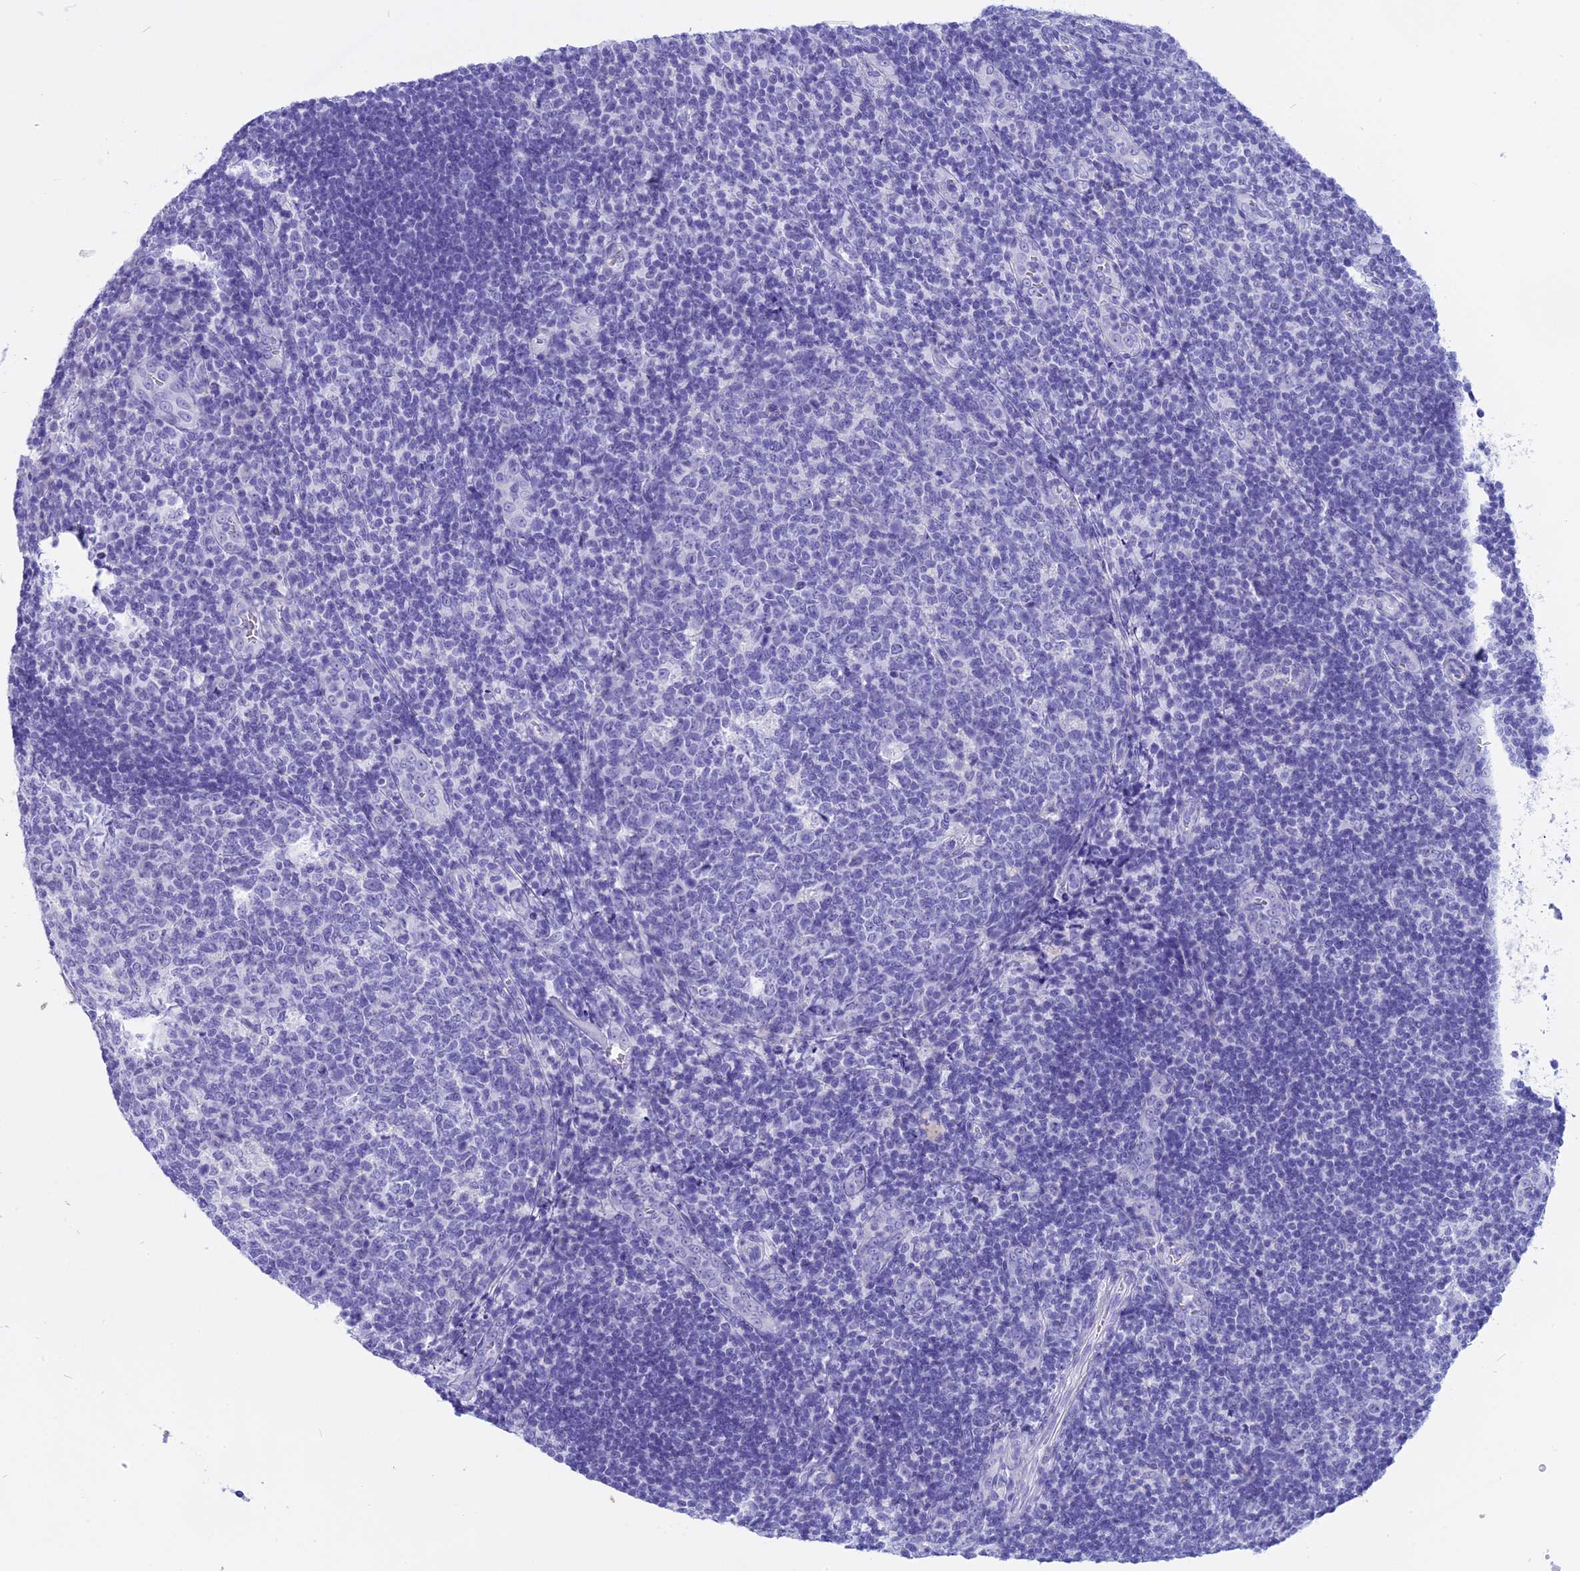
{"staining": {"intensity": "negative", "quantity": "none", "location": "none"}, "tissue": "tonsil", "cell_type": "Germinal center cells", "image_type": "normal", "snomed": [{"axis": "morphology", "description": "Normal tissue, NOS"}, {"axis": "topography", "description": "Tonsil"}], "caption": "DAB immunohistochemical staining of benign human tonsil demonstrates no significant positivity in germinal center cells. (Immunohistochemistry, brightfield microscopy, high magnification).", "gene": "ISCA1", "patient": {"sex": "male", "age": 17}}